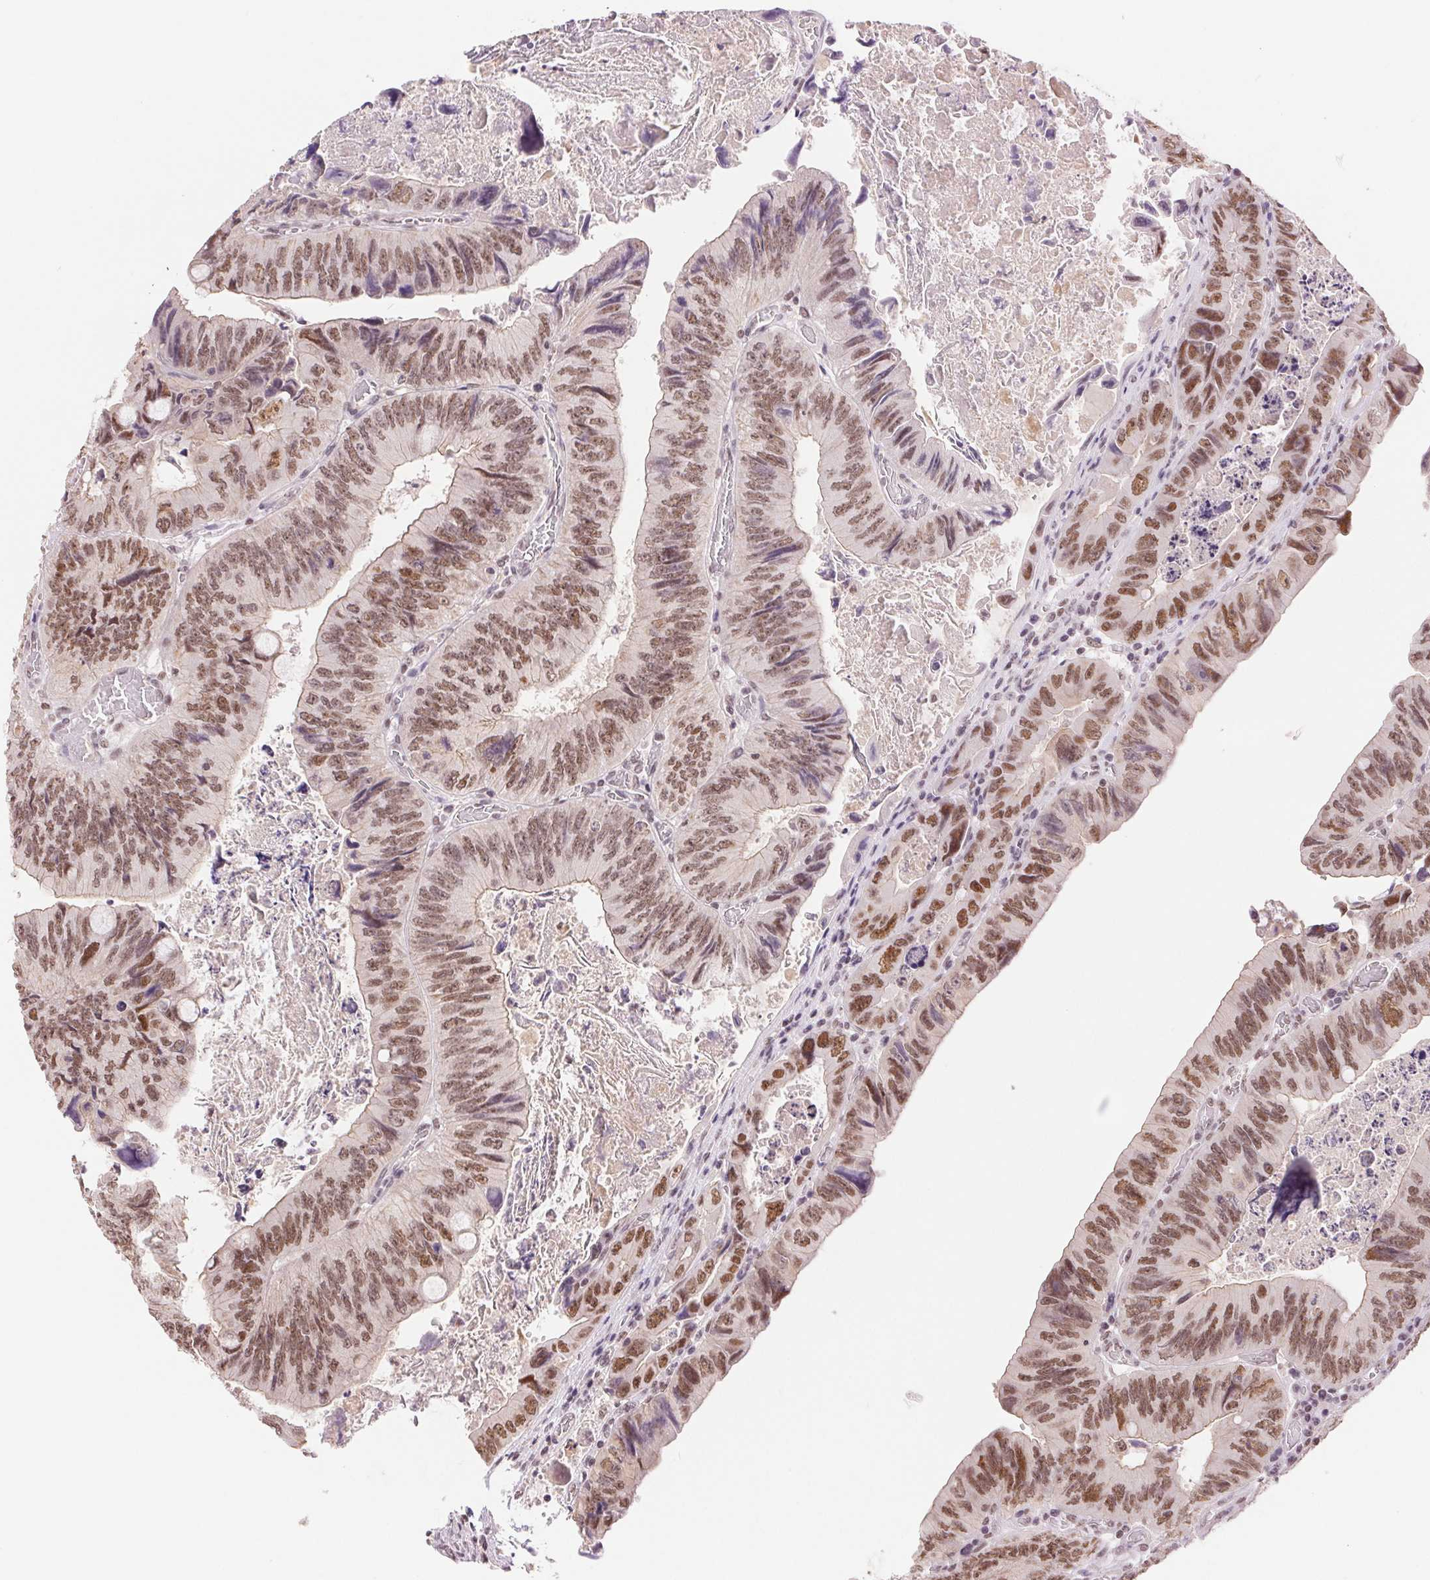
{"staining": {"intensity": "moderate", "quantity": ">75%", "location": "nuclear"}, "tissue": "colorectal cancer", "cell_type": "Tumor cells", "image_type": "cancer", "snomed": [{"axis": "morphology", "description": "Adenocarcinoma, NOS"}, {"axis": "topography", "description": "Colon"}], "caption": "This is an image of IHC staining of colorectal cancer (adenocarcinoma), which shows moderate positivity in the nuclear of tumor cells.", "gene": "RPRD1B", "patient": {"sex": "female", "age": 84}}